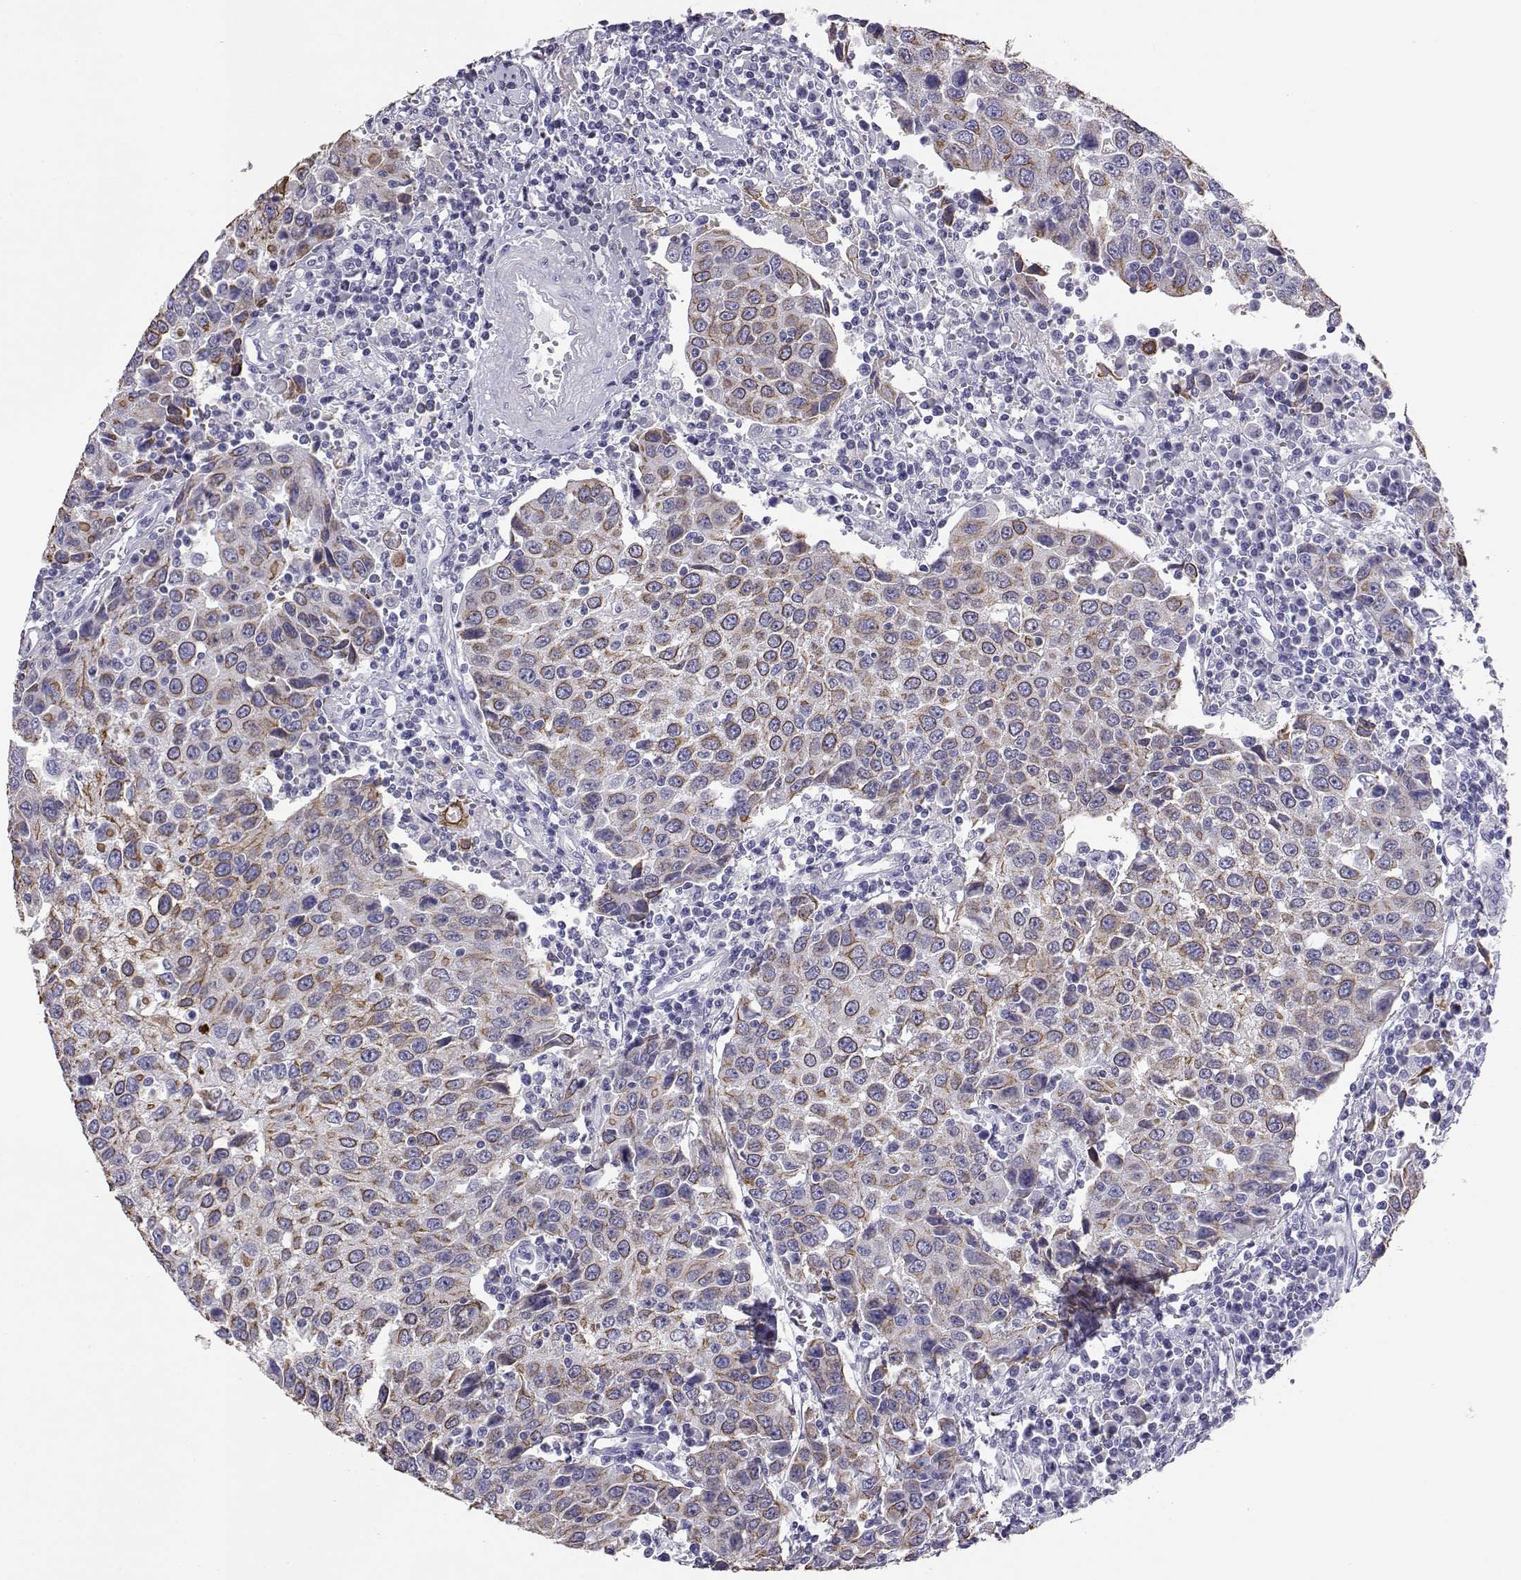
{"staining": {"intensity": "moderate", "quantity": "<25%", "location": "cytoplasmic/membranous,nuclear"}, "tissue": "urothelial cancer", "cell_type": "Tumor cells", "image_type": "cancer", "snomed": [{"axis": "morphology", "description": "Urothelial carcinoma, High grade"}, {"axis": "topography", "description": "Urinary bladder"}], "caption": "IHC photomicrograph of human high-grade urothelial carcinoma stained for a protein (brown), which shows low levels of moderate cytoplasmic/membranous and nuclear expression in approximately <25% of tumor cells.", "gene": "AKR1B1", "patient": {"sex": "female", "age": 85}}